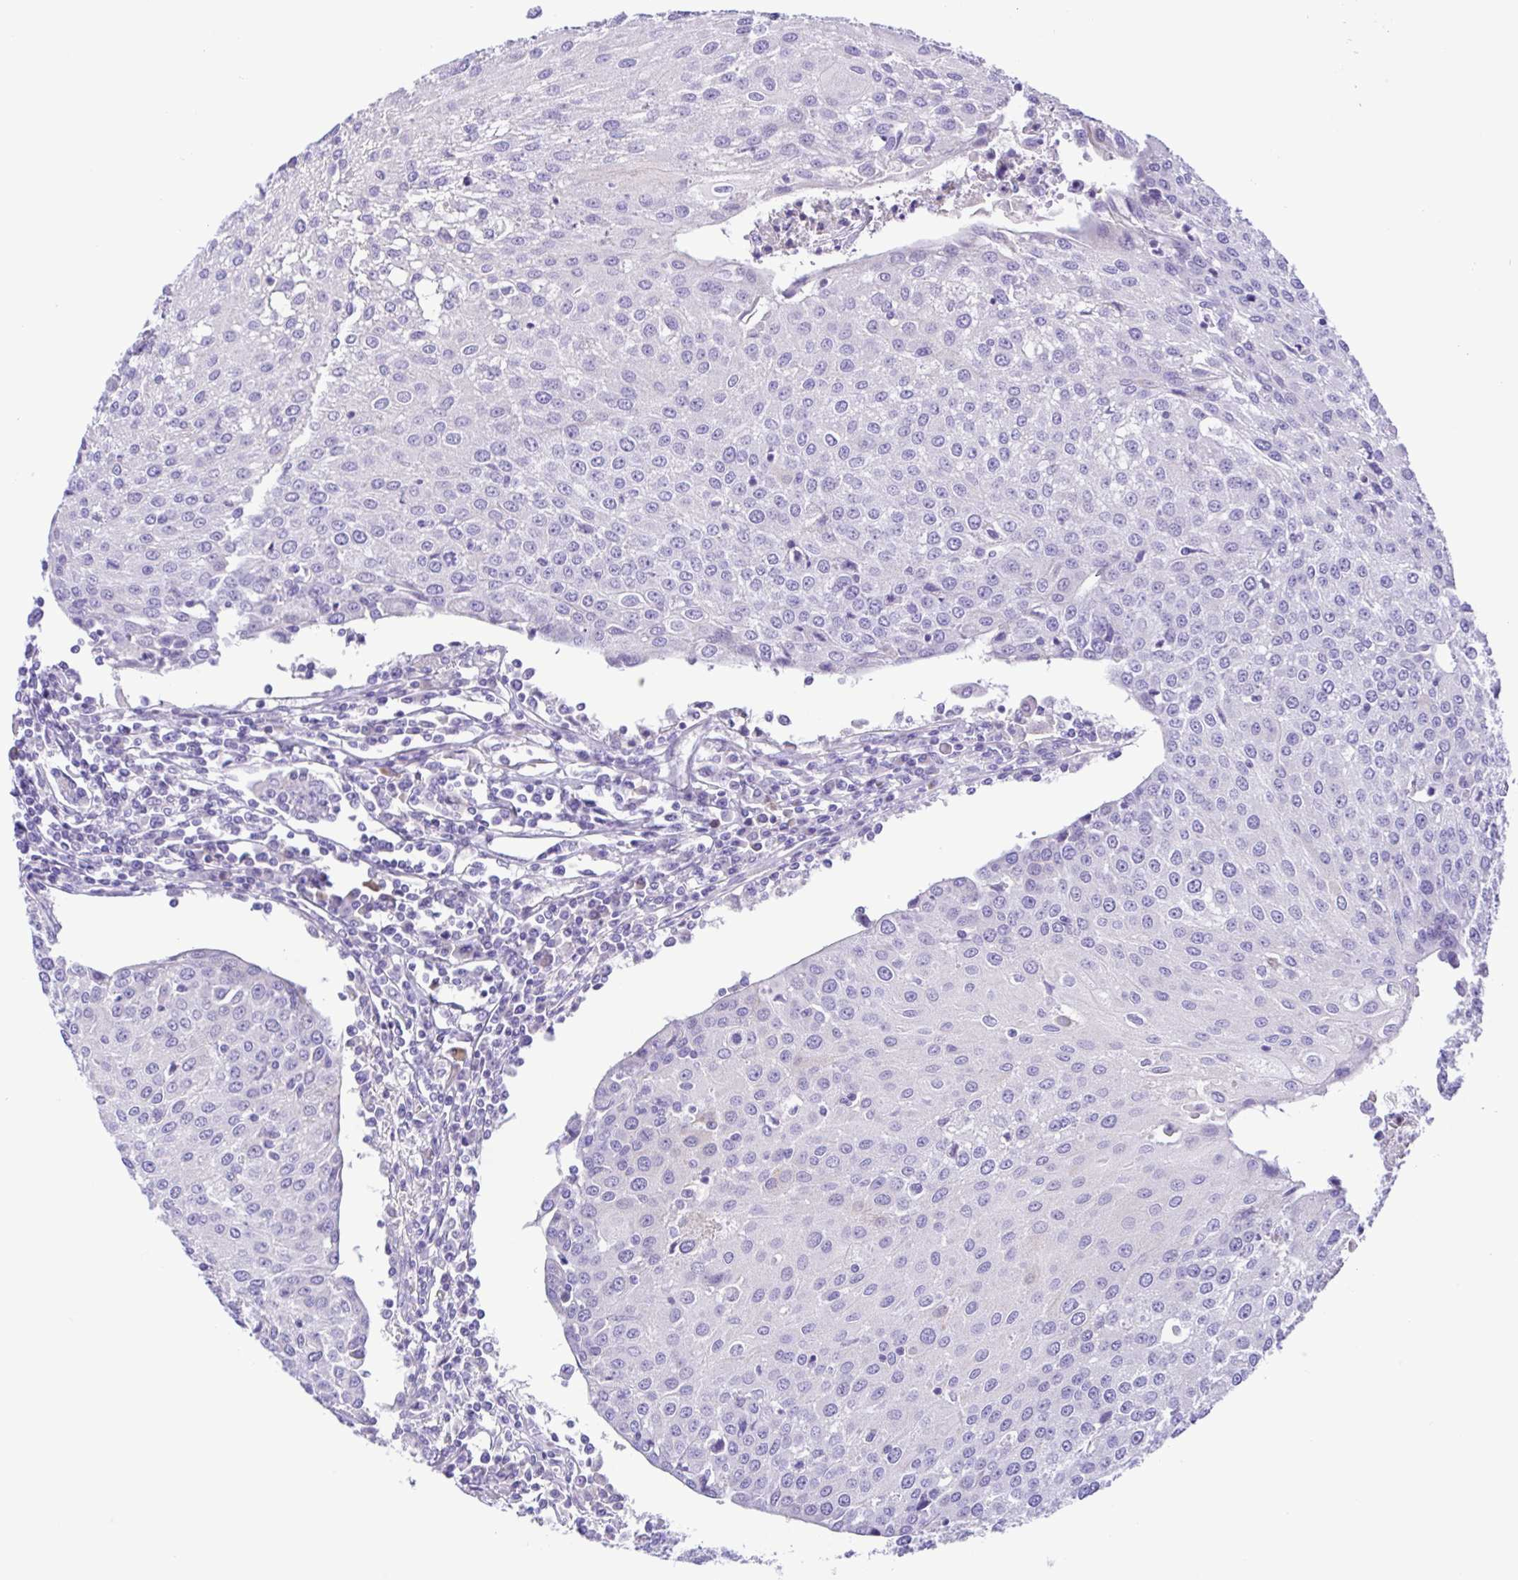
{"staining": {"intensity": "negative", "quantity": "none", "location": "none"}, "tissue": "urothelial cancer", "cell_type": "Tumor cells", "image_type": "cancer", "snomed": [{"axis": "morphology", "description": "Urothelial carcinoma, High grade"}, {"axis": "topography", "description": "Urinary bladder"}], "caption": "A histopathology image of urothelial carcinoma (high-grade) stained for a protein displays no brown staining in tumor cells.", "gene": "ISM2", "patient": {"sex": "female", "age": 85}}